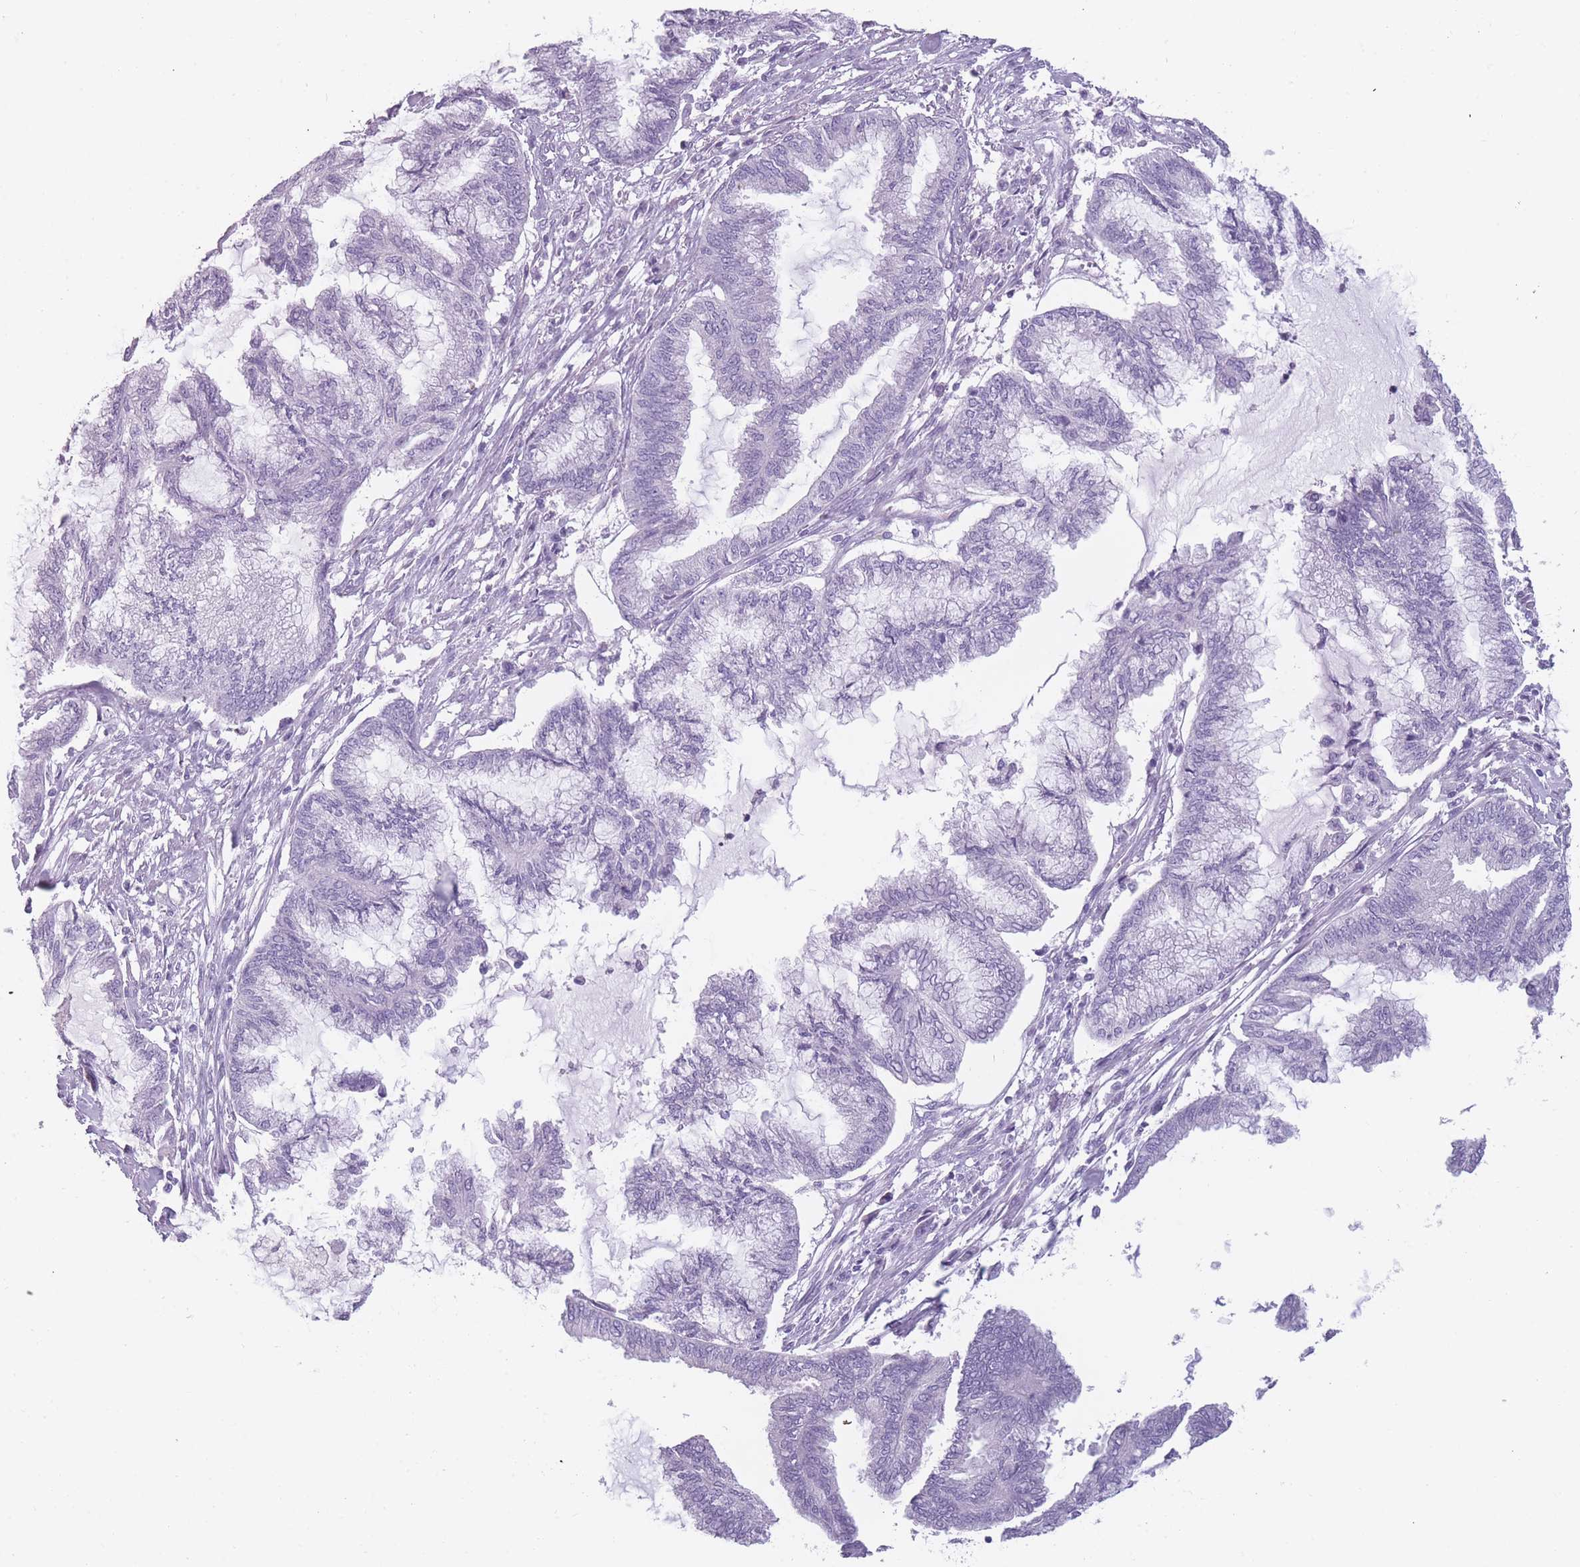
{"staining": {"intensity": "negative", "quantity": "none", "location": "none"}, "tissue": "endometrial cancer", "cell_type": "Tumor cells", "image_type": "cancer", "snomed": [{"axis": "morphology", "description": "Adenocarcinoma, NOS"}, {"axis": "topography", "description": "Endometrium"}], "caption": "A photomicrograph of human endometrial cancer is negative for staining in tumor cells.", "gene": "PPFIA3", "patient": {"sex": "female", "age": 86}}